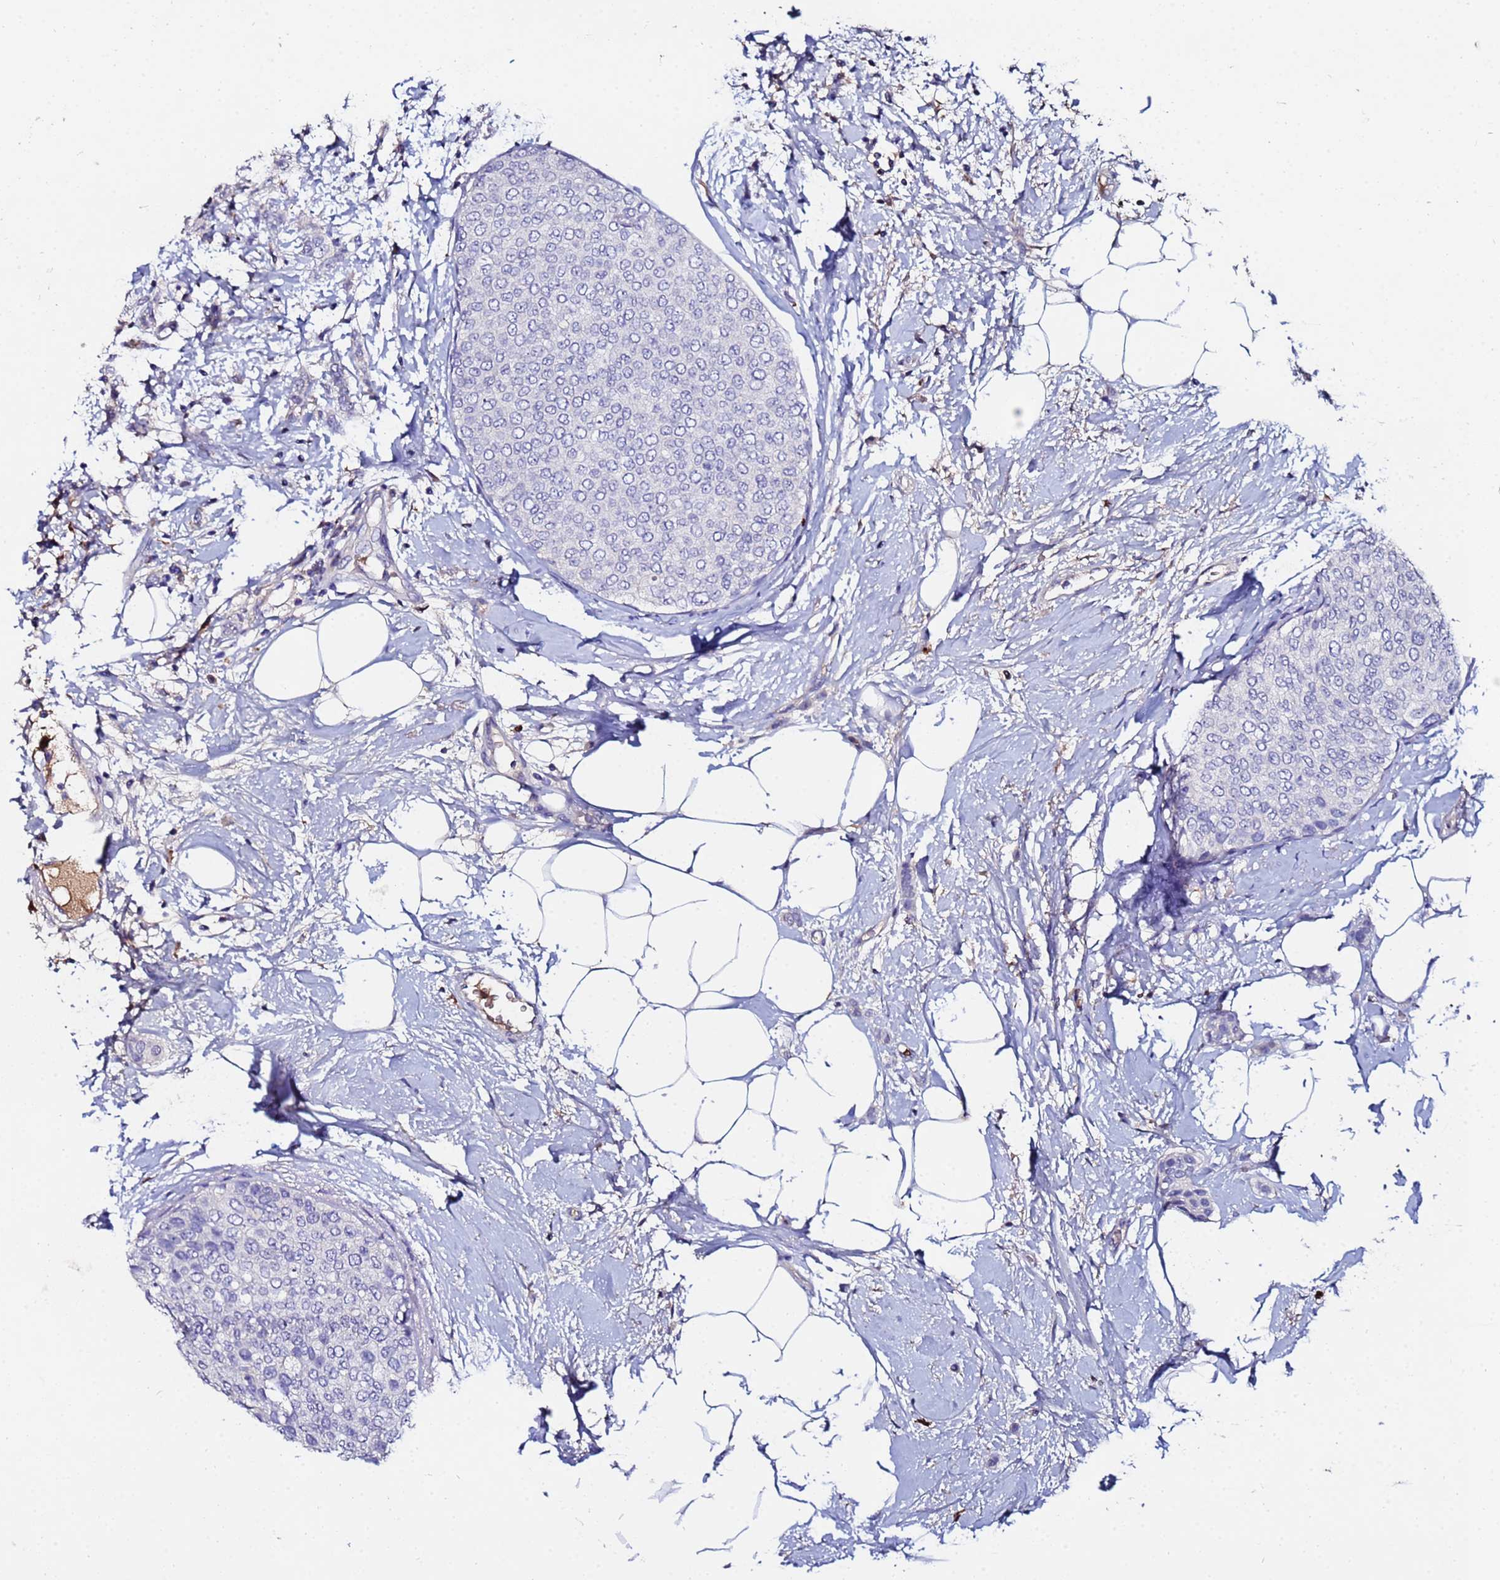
{"staining": {"intensity": "negative", "quantity": "none", "location": "none"}, "tissue": "breast cancer", "cell_type": "Tumor cells", "image_type": "cancer", "snomed": [{"axis": "morphology", "description": "Duct carcinoma"}, {"axis": "topography", "description": "Breast"}], "caption": "This is an immunohistochemistry image of breast cancer (invasive ductal carcinoma). There is no expression in tumor cells.", "gene": "TUBAL3", "patient": {"sex": "female", "age": 72}}